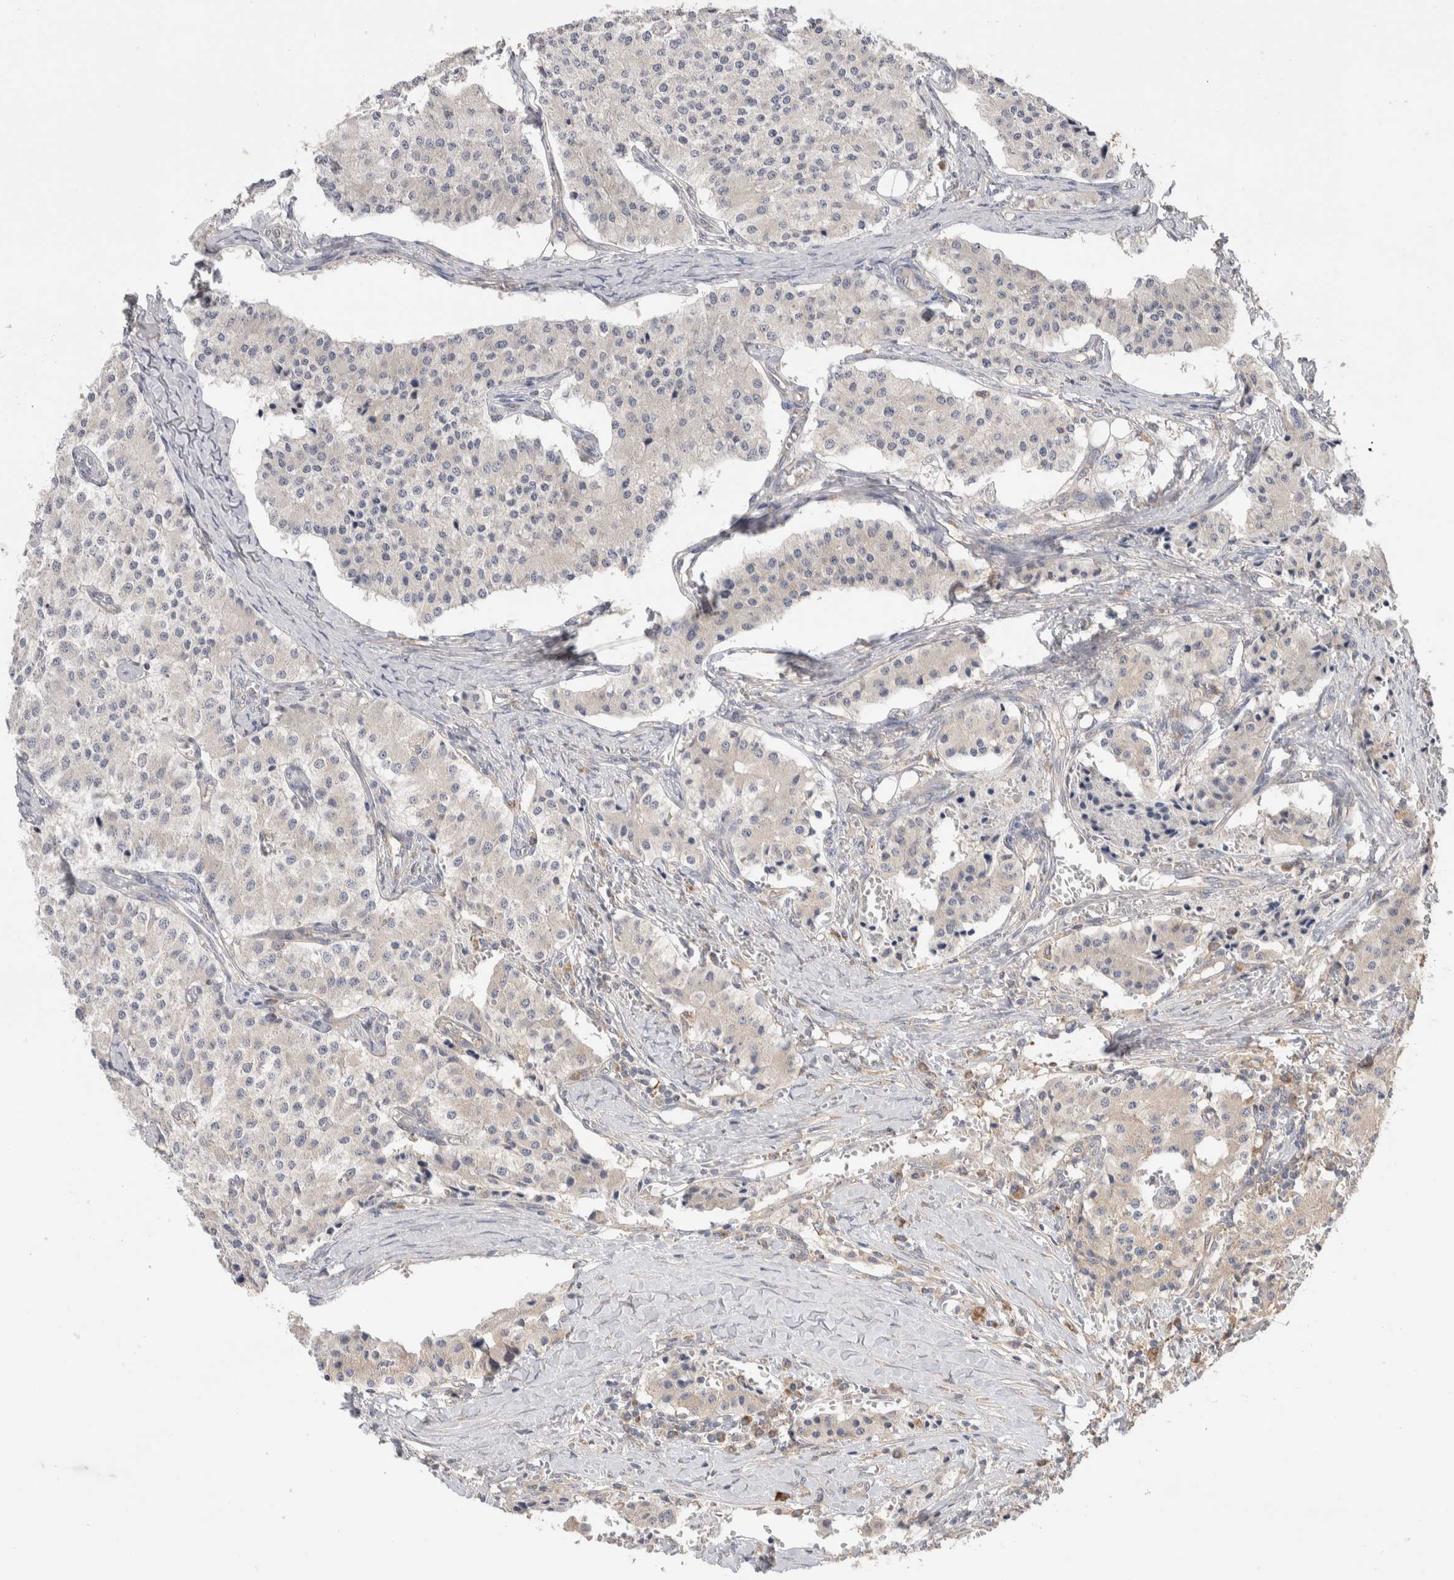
{"staining": {"intensity": "negative", "quantity": "none", "location": "none"}, "tissue": "carcinoid", "cell_type": "Tumor cells", "image_type": "cancer", "snomed": [{"axis": "morphology", "description": "Carcinoid, malignant, NOS"}, {"axis": "topography", "description": "Colon"}], "caption": "DAB immunohistochemical staining of human carcinoid (malignant) shows no significant positivity in tumor cells. (Brightfield microscopy of DAB IHC at high magnification).", "gene": "DEPTOR", "patient": {"sex": "female", "age": 52}}